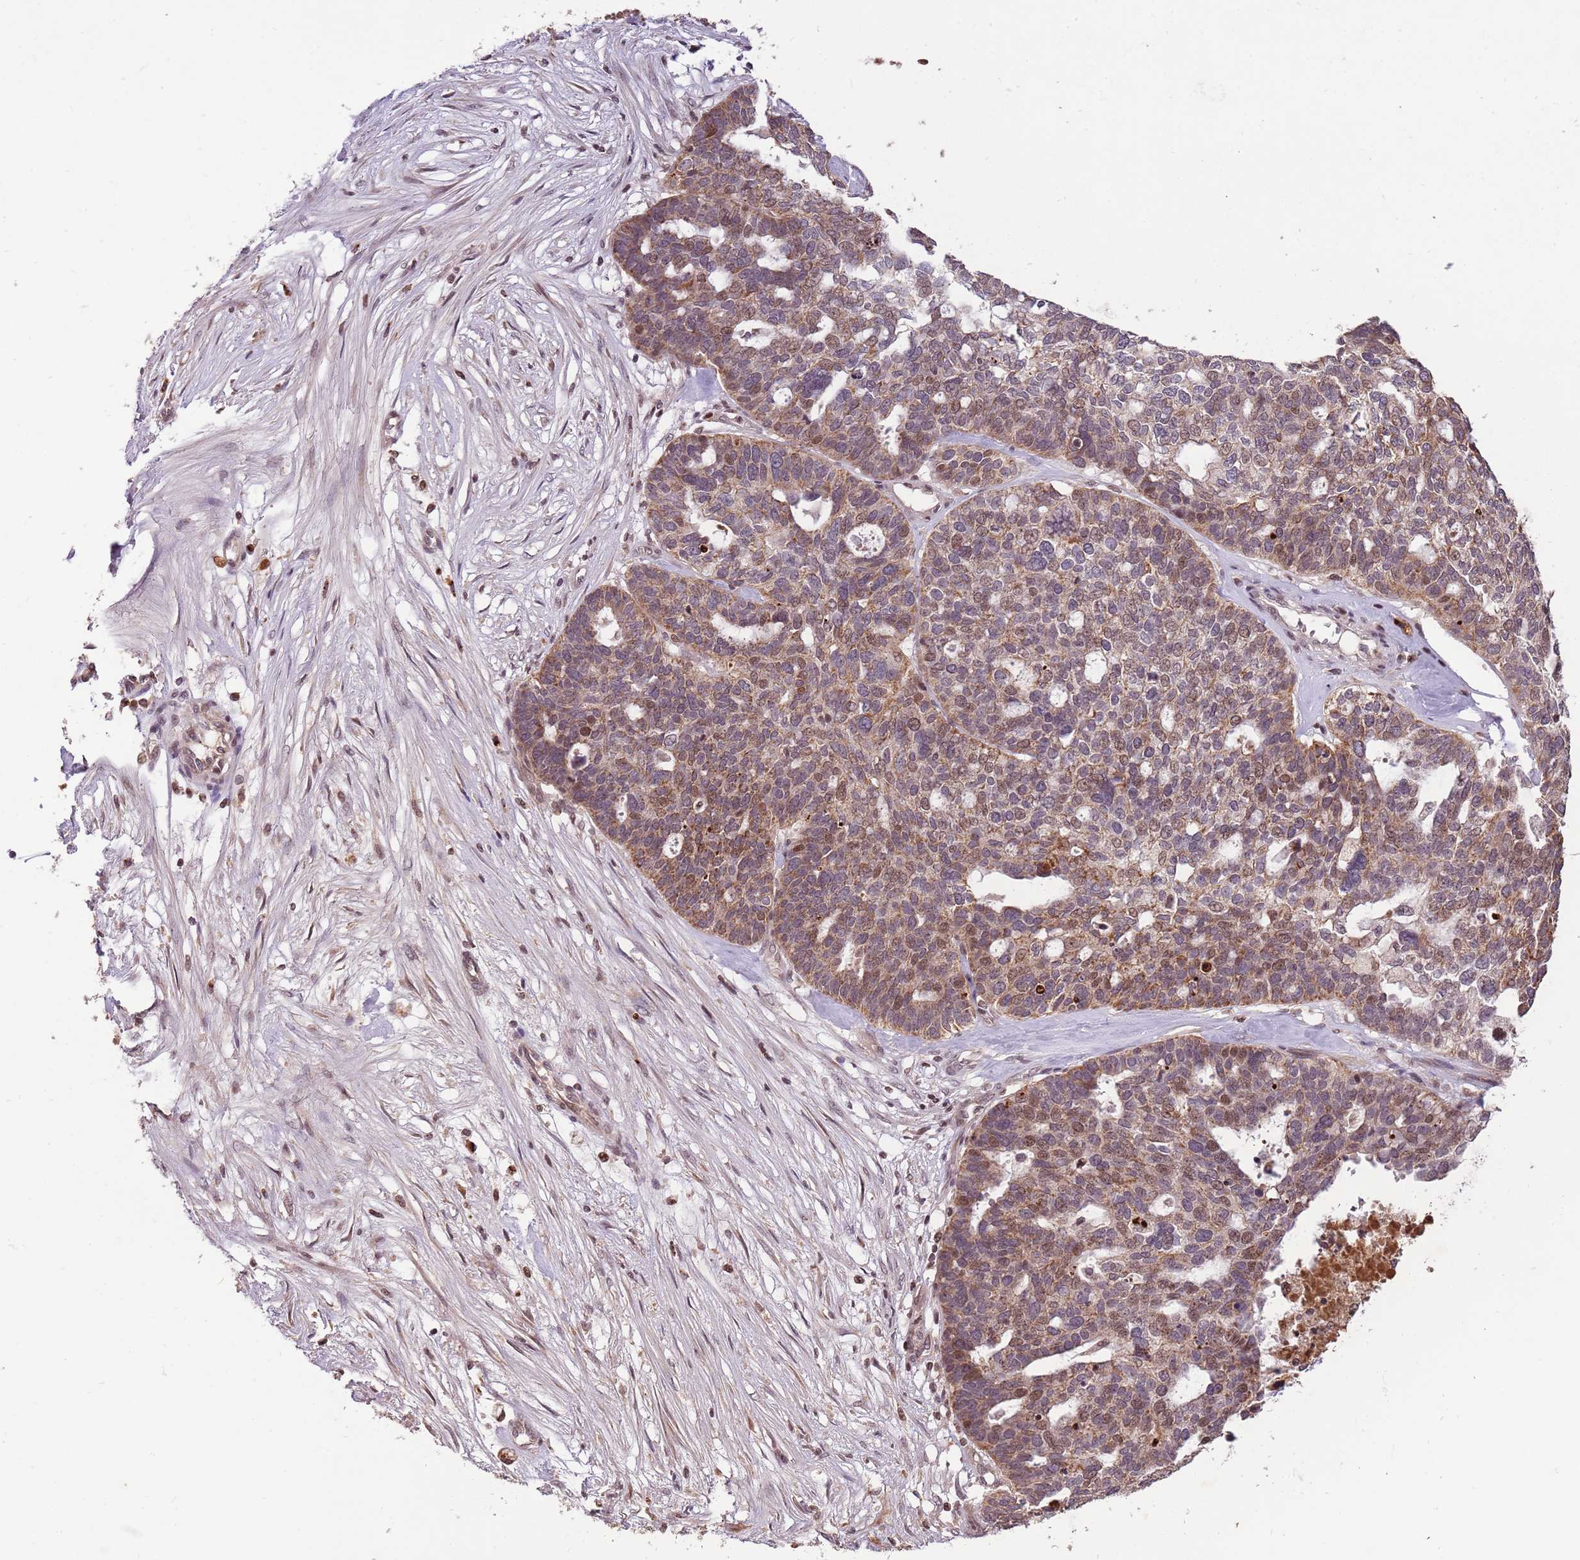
{"staining": {"intensity": "moderate", "quantity": "25%-75%", "location": "cytoplasmic/membranous,nuclear"}, "tissue": "ovarian cancer", "cell_type": "Tumor cells", "image_type": "cancer", "snomed": [{"axis": "morphology", "description": "Cystadenocarcinoma, serous, NOS"}, {"axis": "topography", "description": "Ovary"}], "caption": "Protein expression analysis of ovarian cancer (serous cystadenocarcinoma) reveals moderate cytoplasmic/membranous and nuclear positivity in approximately 25%-75% of tumor cells.", "gene": "SAMSN1", "patient": {"sex": "female", "age": 59}}